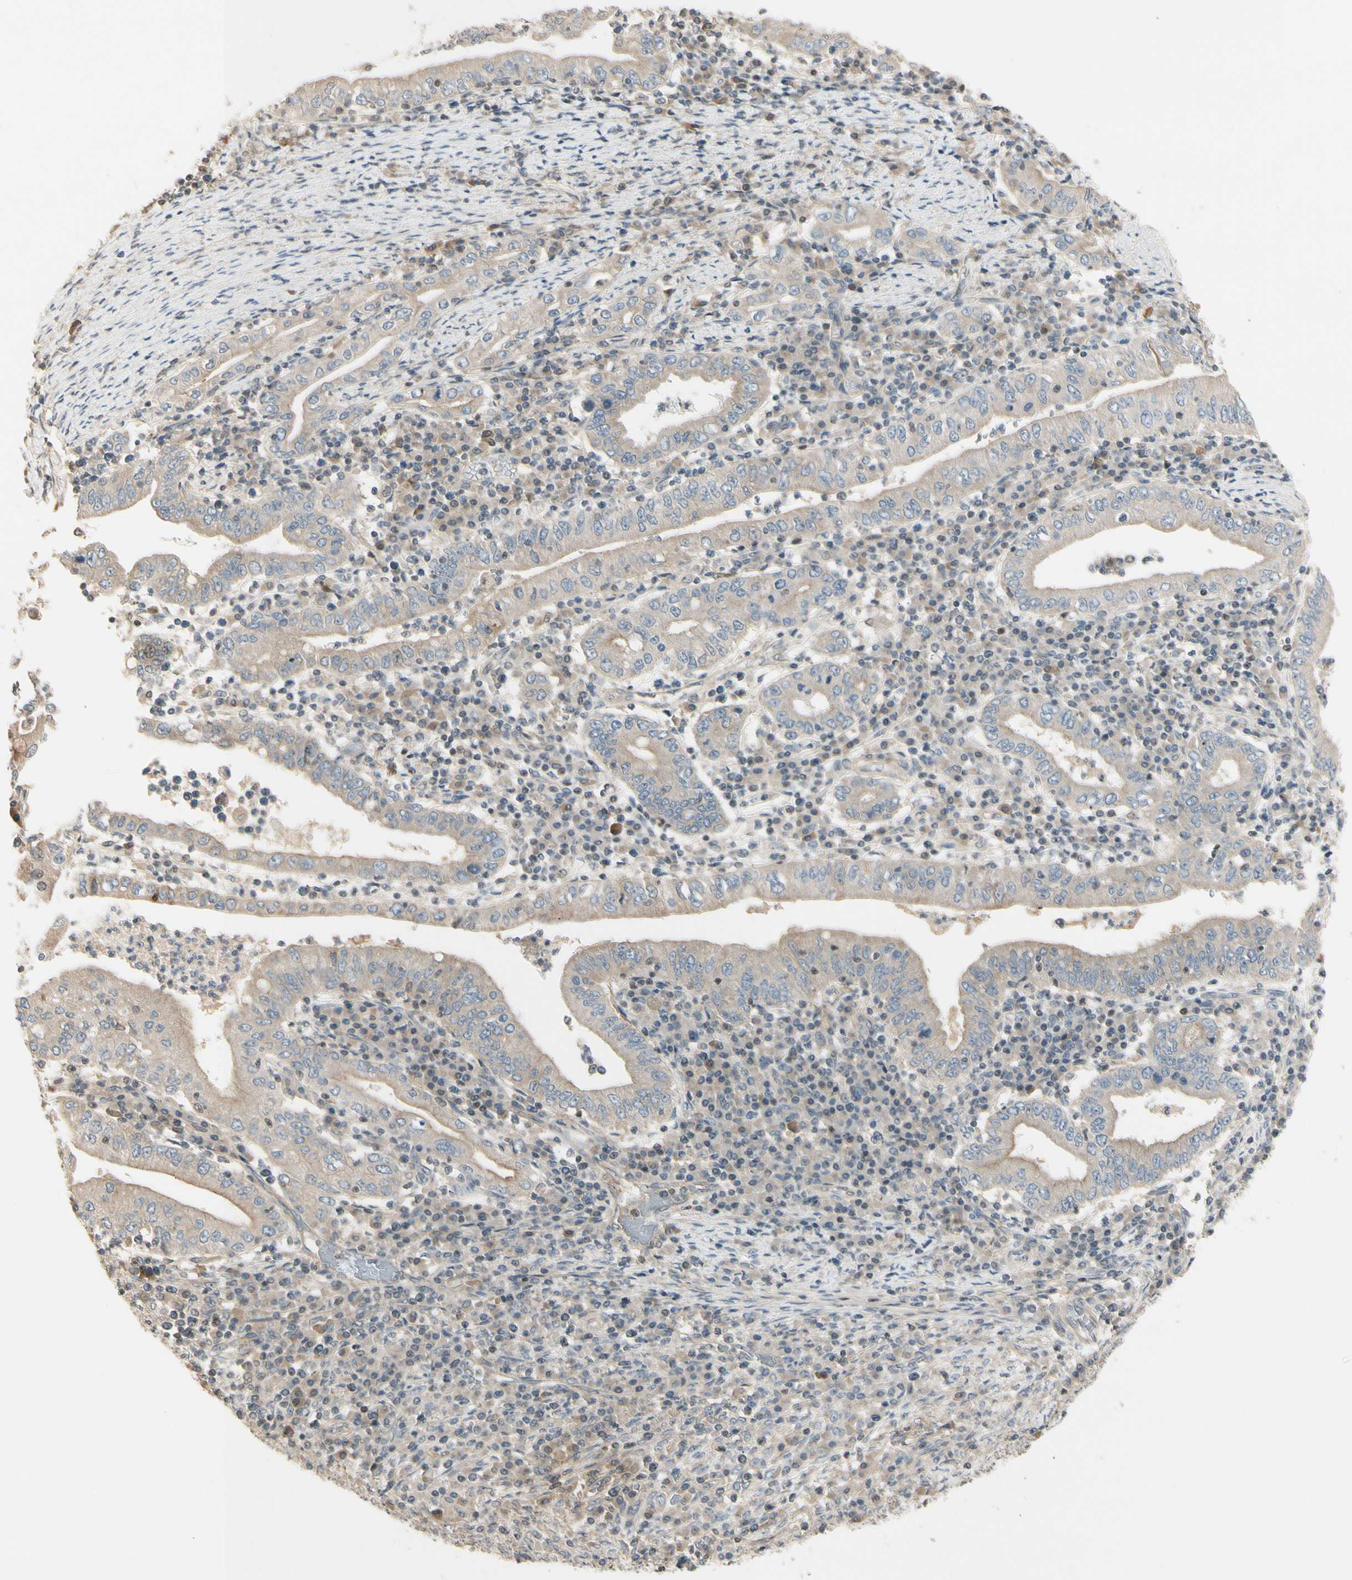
{"staining": {"intensity": "weak", "quantity": ">75%", "location": "cytoplasmic/membranous"}, "tissue": "stomach cancer", "cell_type": "Tumor cells", "image_type": "cancer", "snomed": [{"axis": "morphology", "description": "Normal tissue, NOS"}, {"axis": "morphology", "description": "Adenocarcinoma, NOS"}, {"axis": "topography", "description": "Esophagus"}, {"axis": "topography", "description": "Stomach, upper"}, {"axis": "topography", "description": "Peripheral nerve tissue"}], "caption": "The immunohistochemical stain highlights weak cytoplasmic/membranous positivity in tumor cells of stomach cancer tissue.", "gene": "NFYA", "patient": {"sex": "male", "age": 62}}